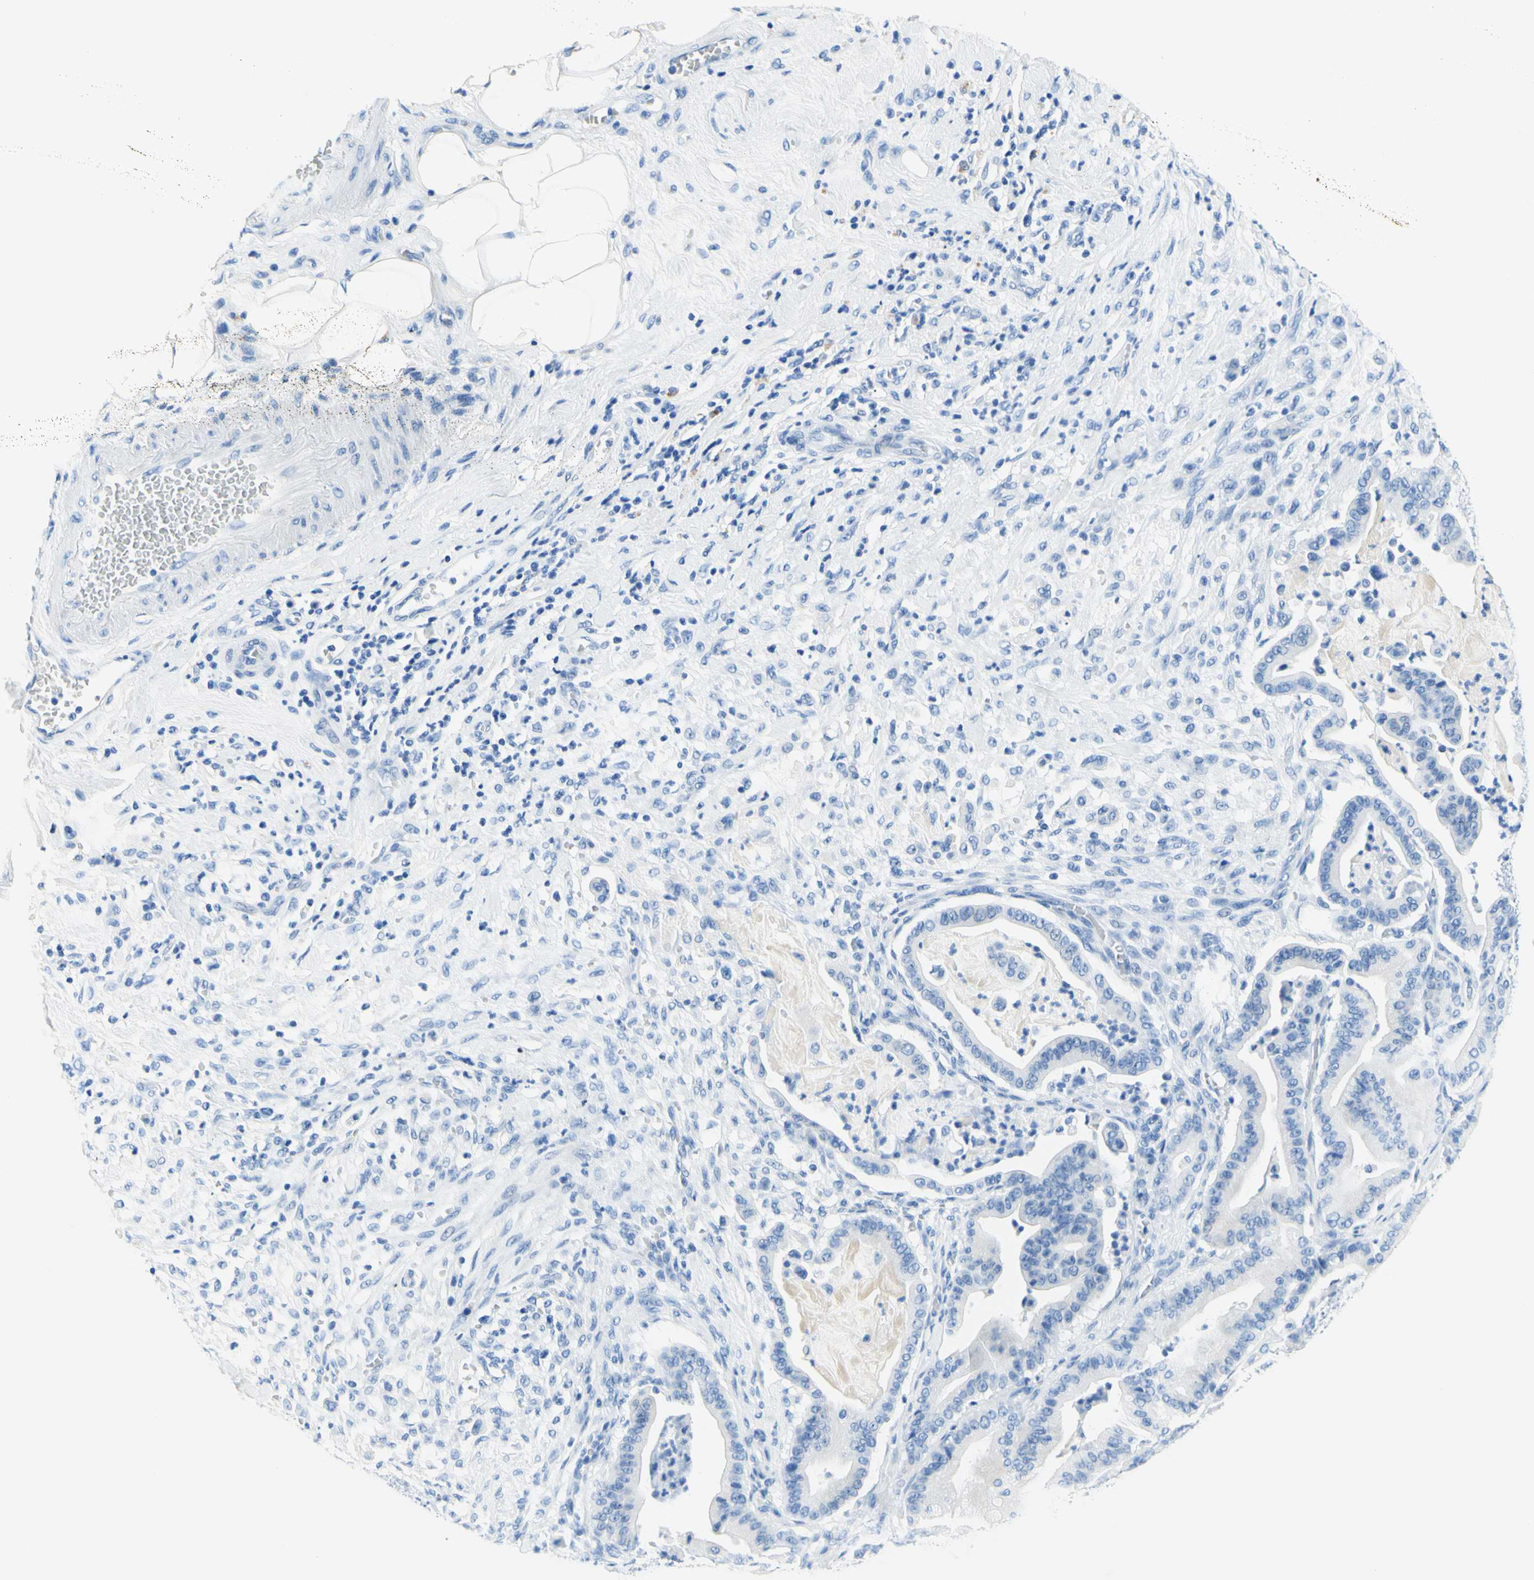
{"staining": {"intensity": "negative", "quantity": "none", "location": "none"}, "tissue": "pancreatic cancer", "cell_type": "Tumor cells", "image_type": "cancer", "snomed": [{"axis": "morphology", "description": "Adenocarcinoma, NOS"}, {"axis": "topography", "description": "Pancreas"}], "caption": "Tumor cells are negative for protein expression in human pancreatic cancer (adenocarcinoma).", "gene": "MYH2", "patient": {"sex": "male", "age": 63}}